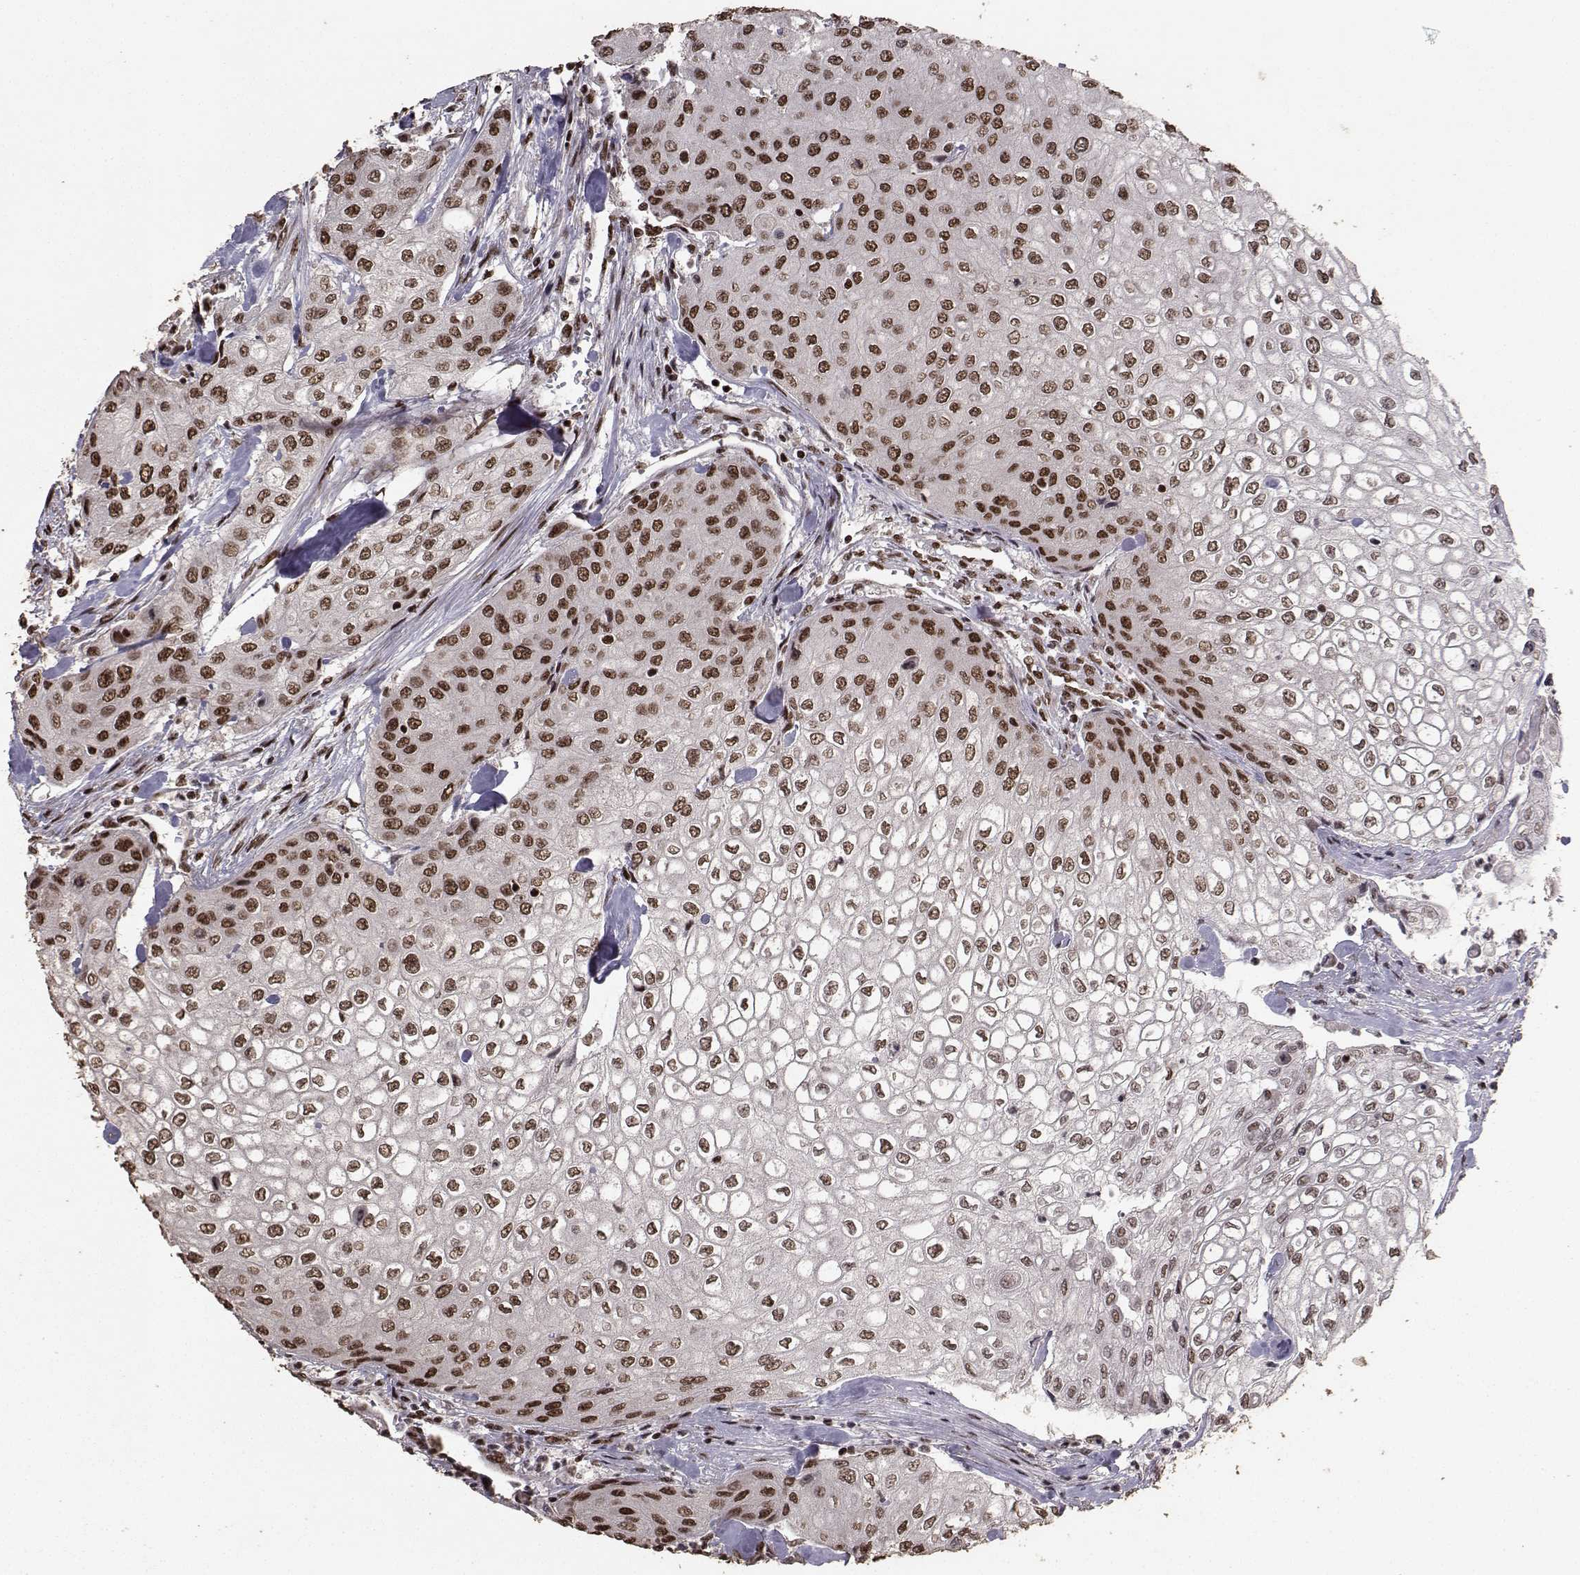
{"staining": {"intensity": "strong", "quantity": "25%-75%", "location": "nuclear"}, "tissue": "urothelial cancer", "cell_type": "Tumor cells", "image_type": "cancer", "snomed": [{"axis": "morphology", "description": "Urothelial carcinoma, High grade"}, {"axis": "topography", "description": "Urinary bladder"}], "caption": "There is high levels of strong nuclear expression in tumor cells of urothelial cancer, as demonstrated by immunohistochemical staining (brown color).", "gene": "SF1", "patient": {"sex": "male", "age": 62}}